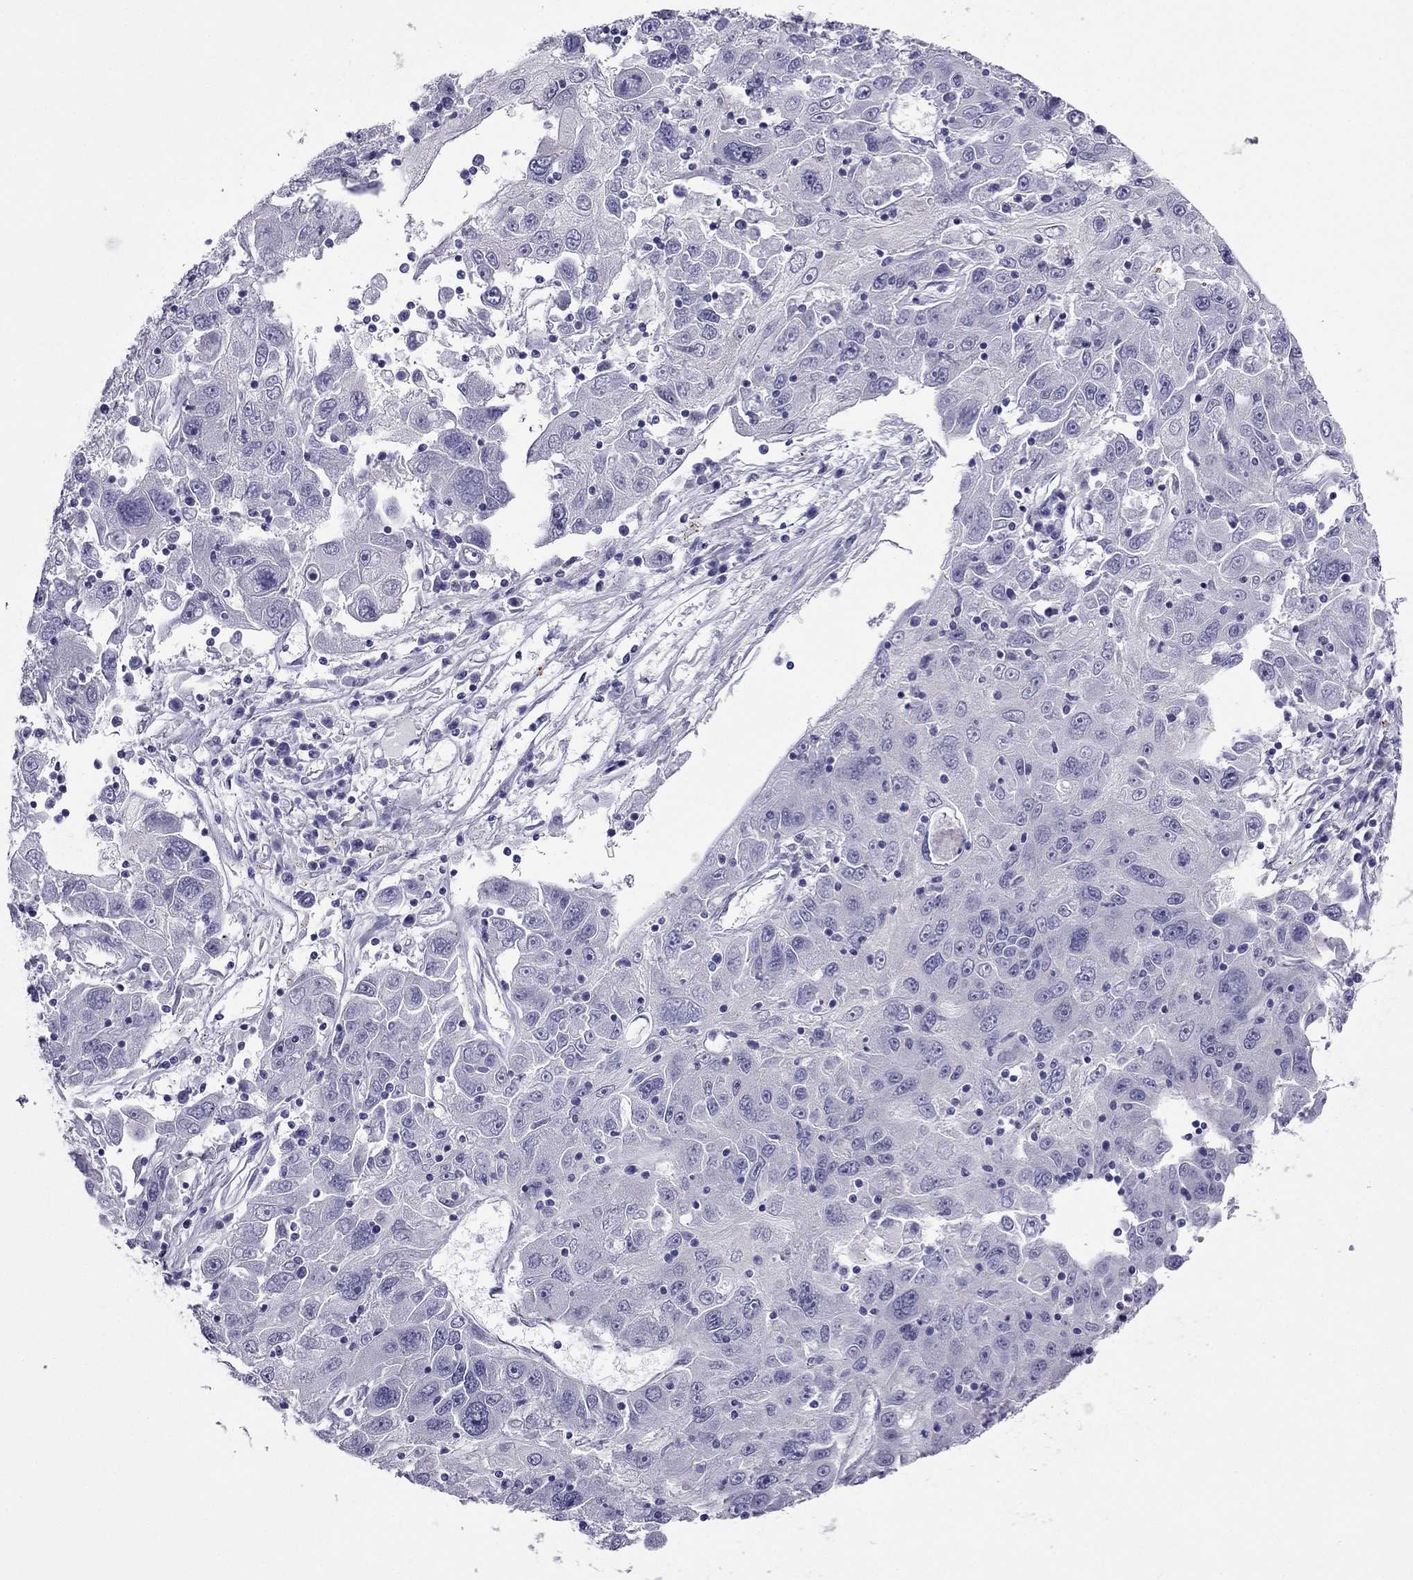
{"staining": {"intensity": "negative", "quantity": "none", "location": "none"}, "tissue": "stomach cancer", "cell_type": "Tumor cells", "image_type": "cancer", "snomed": [{"axis": "morphology", "description": "Adenocarcinoma, NOS"}, {"axis": "topography", "description": "Stomach"}], "caption": "An immunohistochemistry (IHC) histopathology image of adenocarcinoma (stomach) is shown. There is no staining in tumor cells of adenocarcinoma (stomach).", "gene": "POM121L12", "patient": {"sex": "male", "age": 56}}